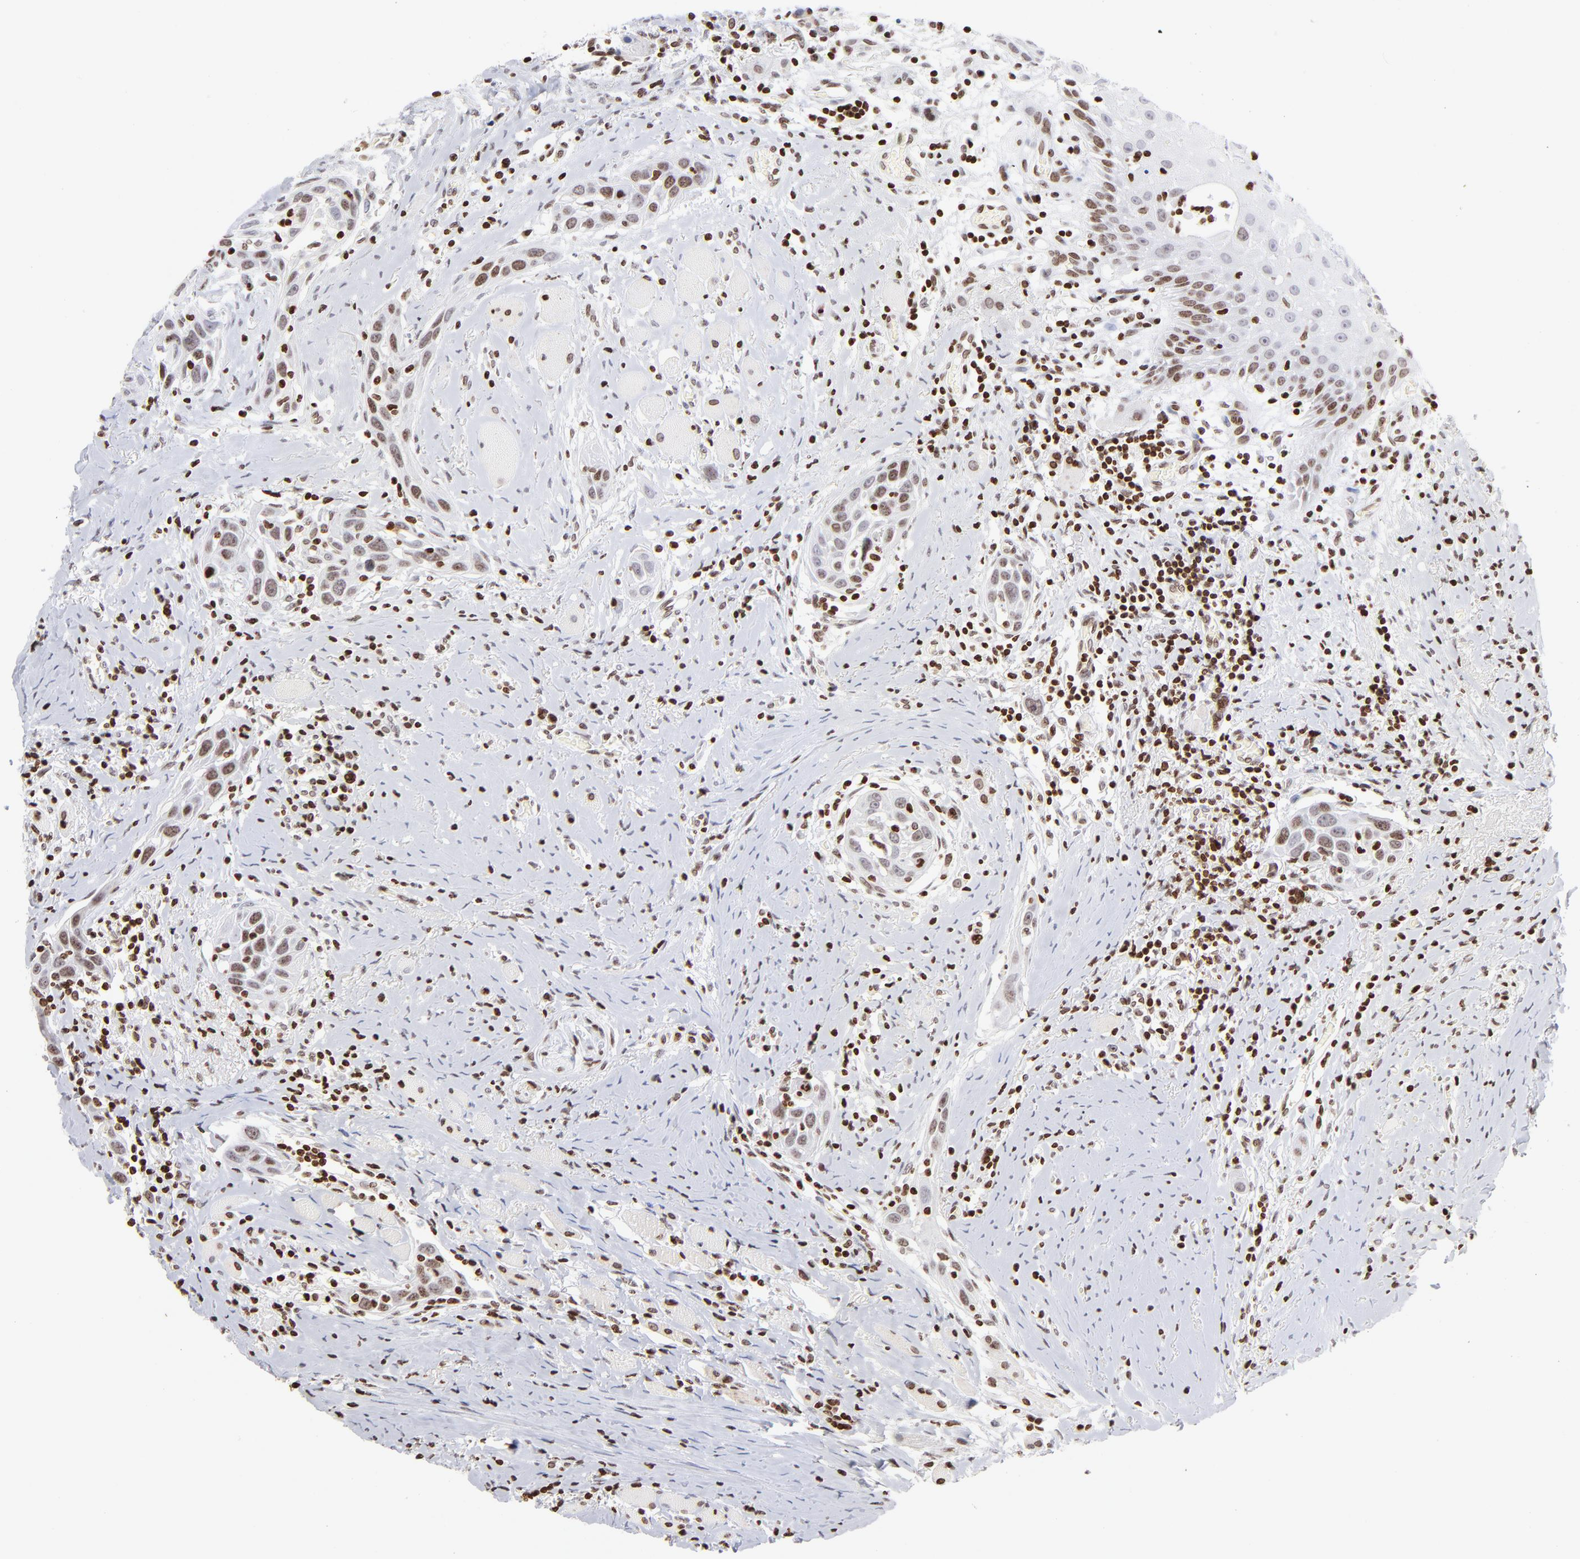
{"staining": {"intensity": "moderate", "quantity": ">75%", "location": "nuclear"}, "tissue": "head and neck cancer", "cell_type": "Tumor cells", "image_type": "cancer", "snomed": [{"axis": "morphology", "description": "Squamous cell carcinoma, NOS"}, {"axis": "topography", "description": "Oral tissue"}, {"axis": "topography", "description": "Head-Neck"}], "caption": "The image reveals immunohistochemical staining of head and neck cancer (squamous cell carcinoma). There is moderate nuclear positivity is identified in about >75% of tumor cells.", "gene": "RTL4", "patient": {"sex": "female", "age": 50}}